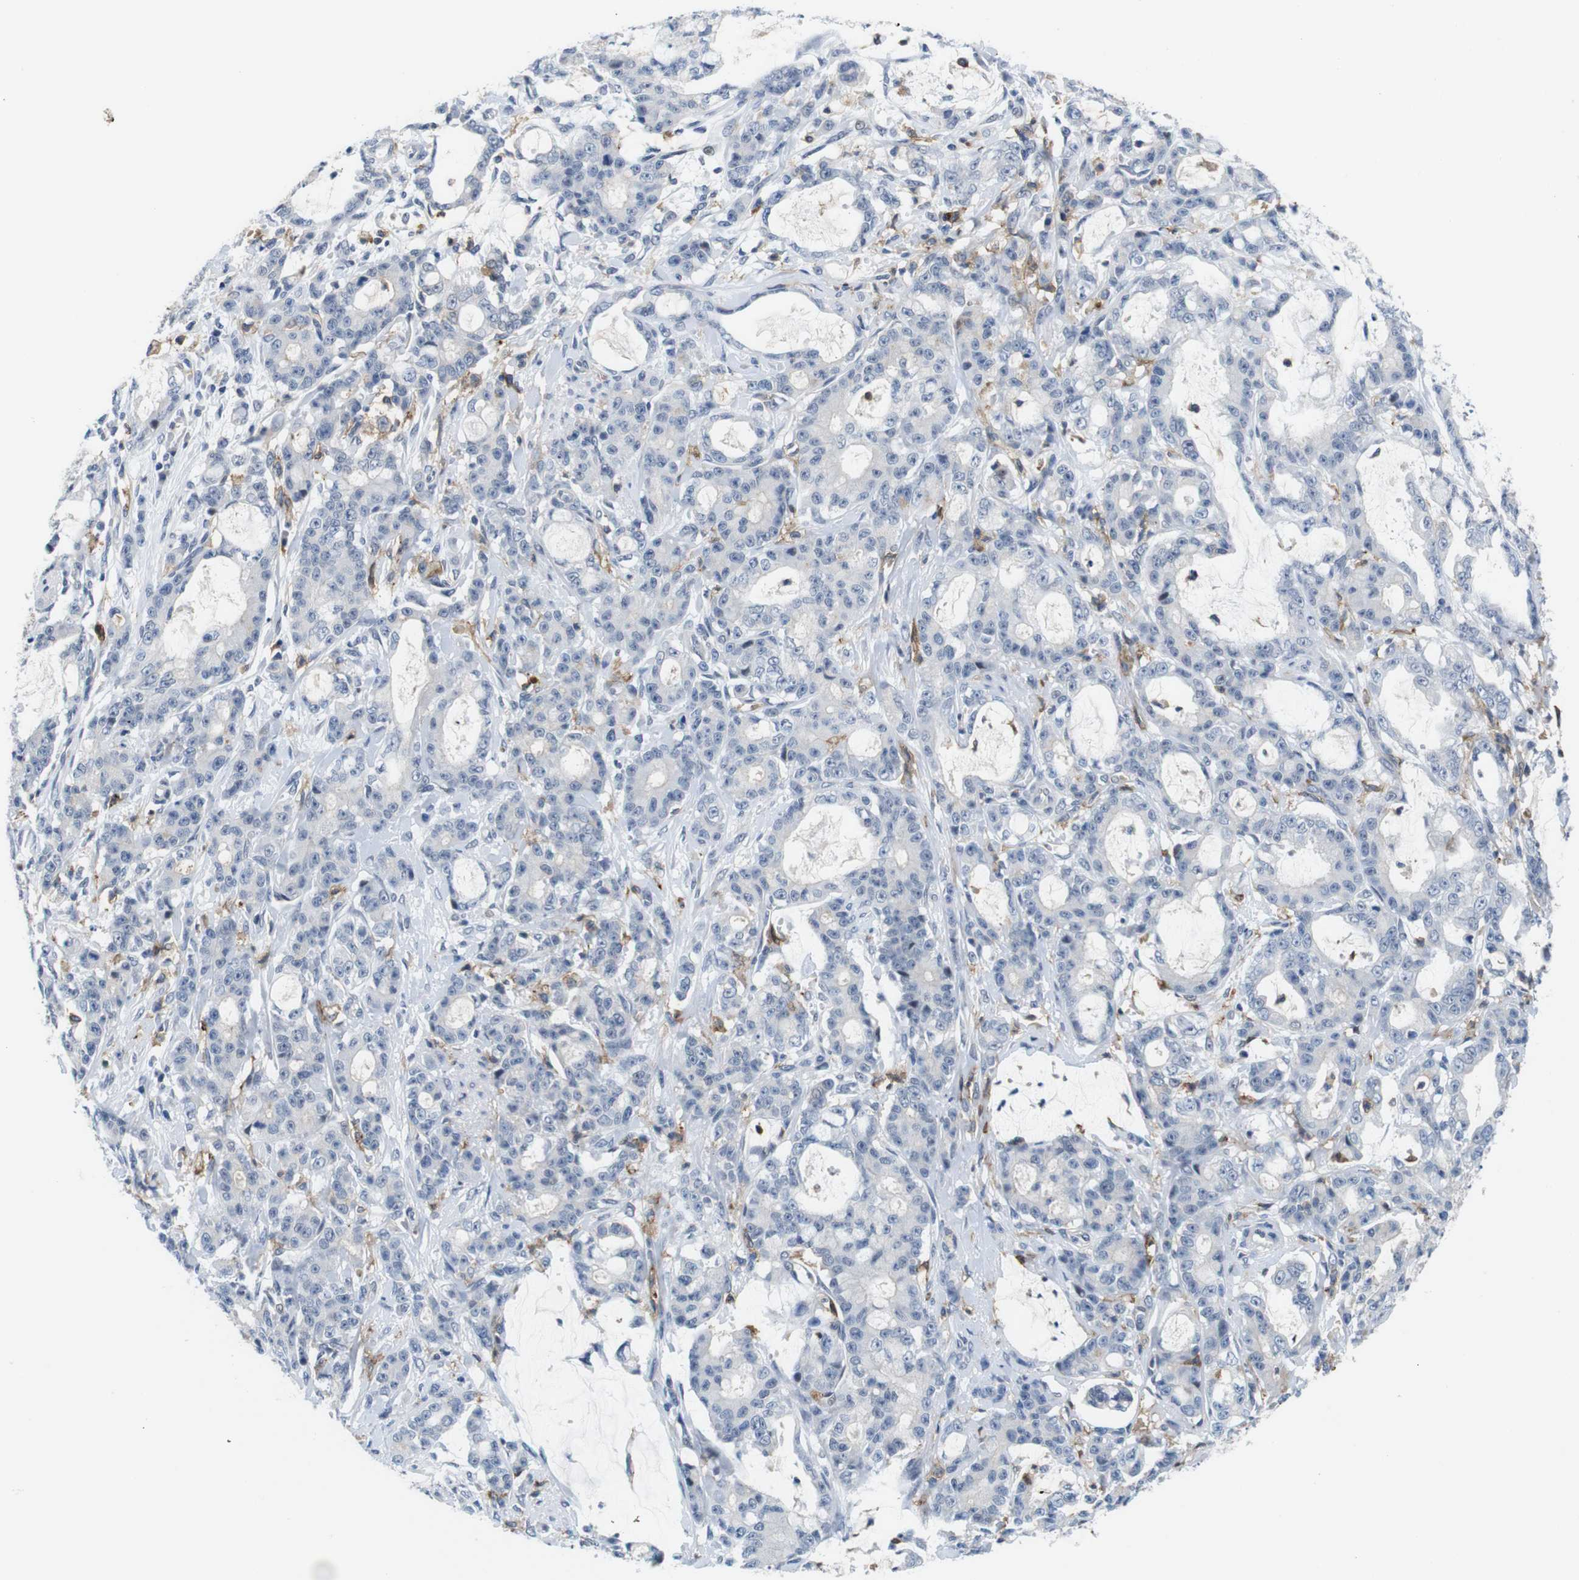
{"staining": {"intensity": "negative", "quantity": "none", "location": "none"}, "tissue": "pancreatic cancer", "cell_type": "Tumor cells", "image_type": "cancer", "snomed": [{"axis": "morphology", "description": "Adenocarcinoma, NOS"}, {"axis": "topography", "description": "Pancreas"}], "caption": "A photomicrograph of pancreatic cancer (adenocarcinoma) stained for a protein exhibits no brown staining in tumor cells. (Stains: DAB immunohistochemistry with hematoxylin counter stain, Microscopy: brightfield microscopy at high magnification).", "gene": "CD300C", "patient": {"sex": "female", "age": 73}}